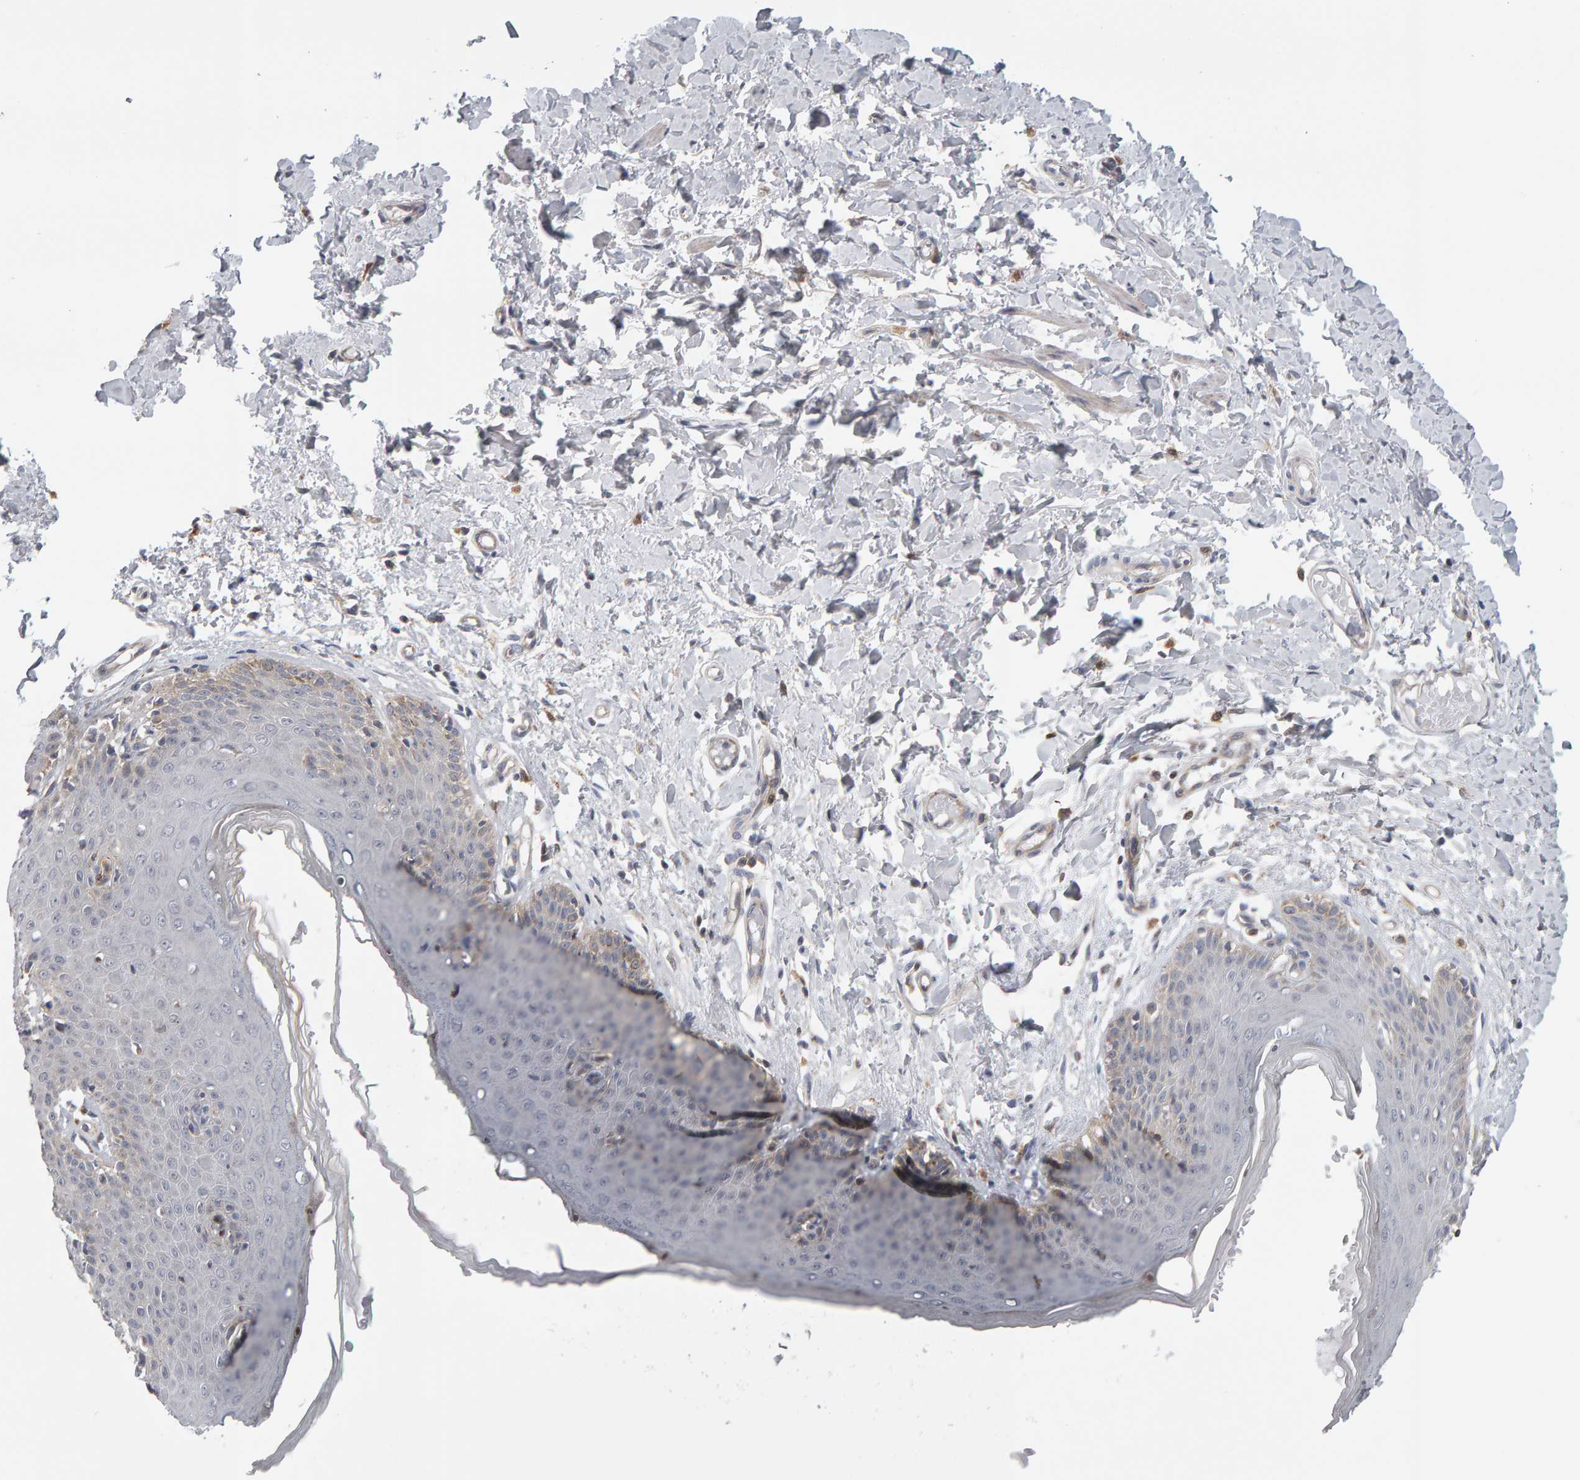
{"staining": {"intensity": "weak", "quantity": "<25%", "location": "cytoplasmic/membranous"}, "tissue": "skin", "cell_type": "Epidermal cells", "image_type": "normal", "snomed": [{"axis": "morphology", "description": "Normal tissue, NOS"}, {"axis": "topography", "description": "Vulva"}], "caption": "Skin was stained to show a protein in brown. There is no significant positivity in epidermal cells. (IHC, brightfield microscopy, high magnification).", "gene": "MSRA", "patient": {"sex": "female", "age": 66}}